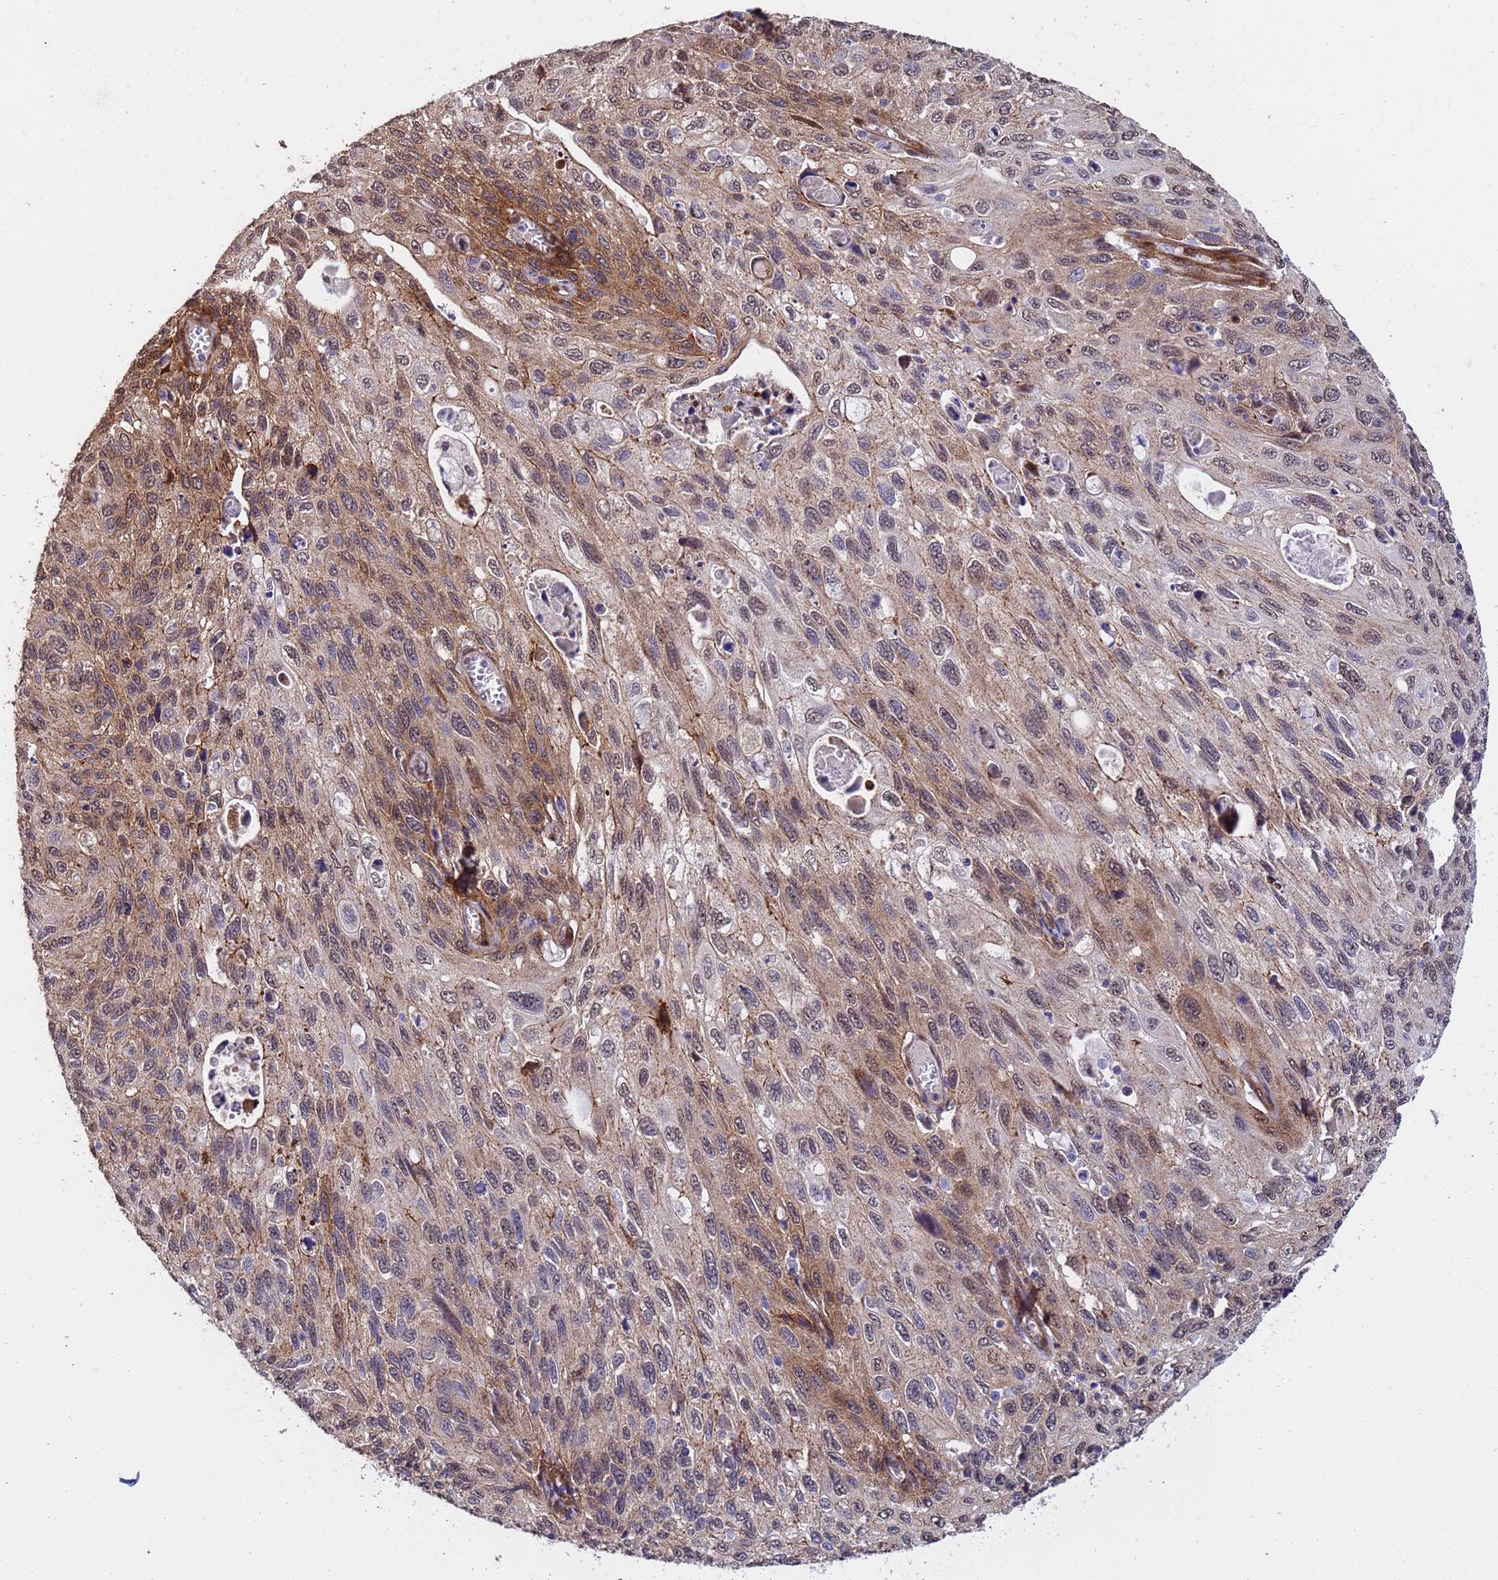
{"staining": {"intensity": "moderate", "quantity": ">75%", "location": "cytoplasmic/membranous,nuclear"}, "tissue": "cervical cancer", "cell_type": "Tumor cells", "image_type": "cancer", "snomed": [{"axis": "morphology", "description": "Squamous cell carcinoma, NOS"}, {"axis": "topography", "description": "Cervix"}], "caption": "Immunohistochemical staining of squamous cell carcinoma (cervical) reveals medium levels of moderate cytoplasmic/membranous and nuclear expression in approximately >75% of tumor cells.", "gene": "TRIP6", "patient": {"sex": "female", "age": 70}}